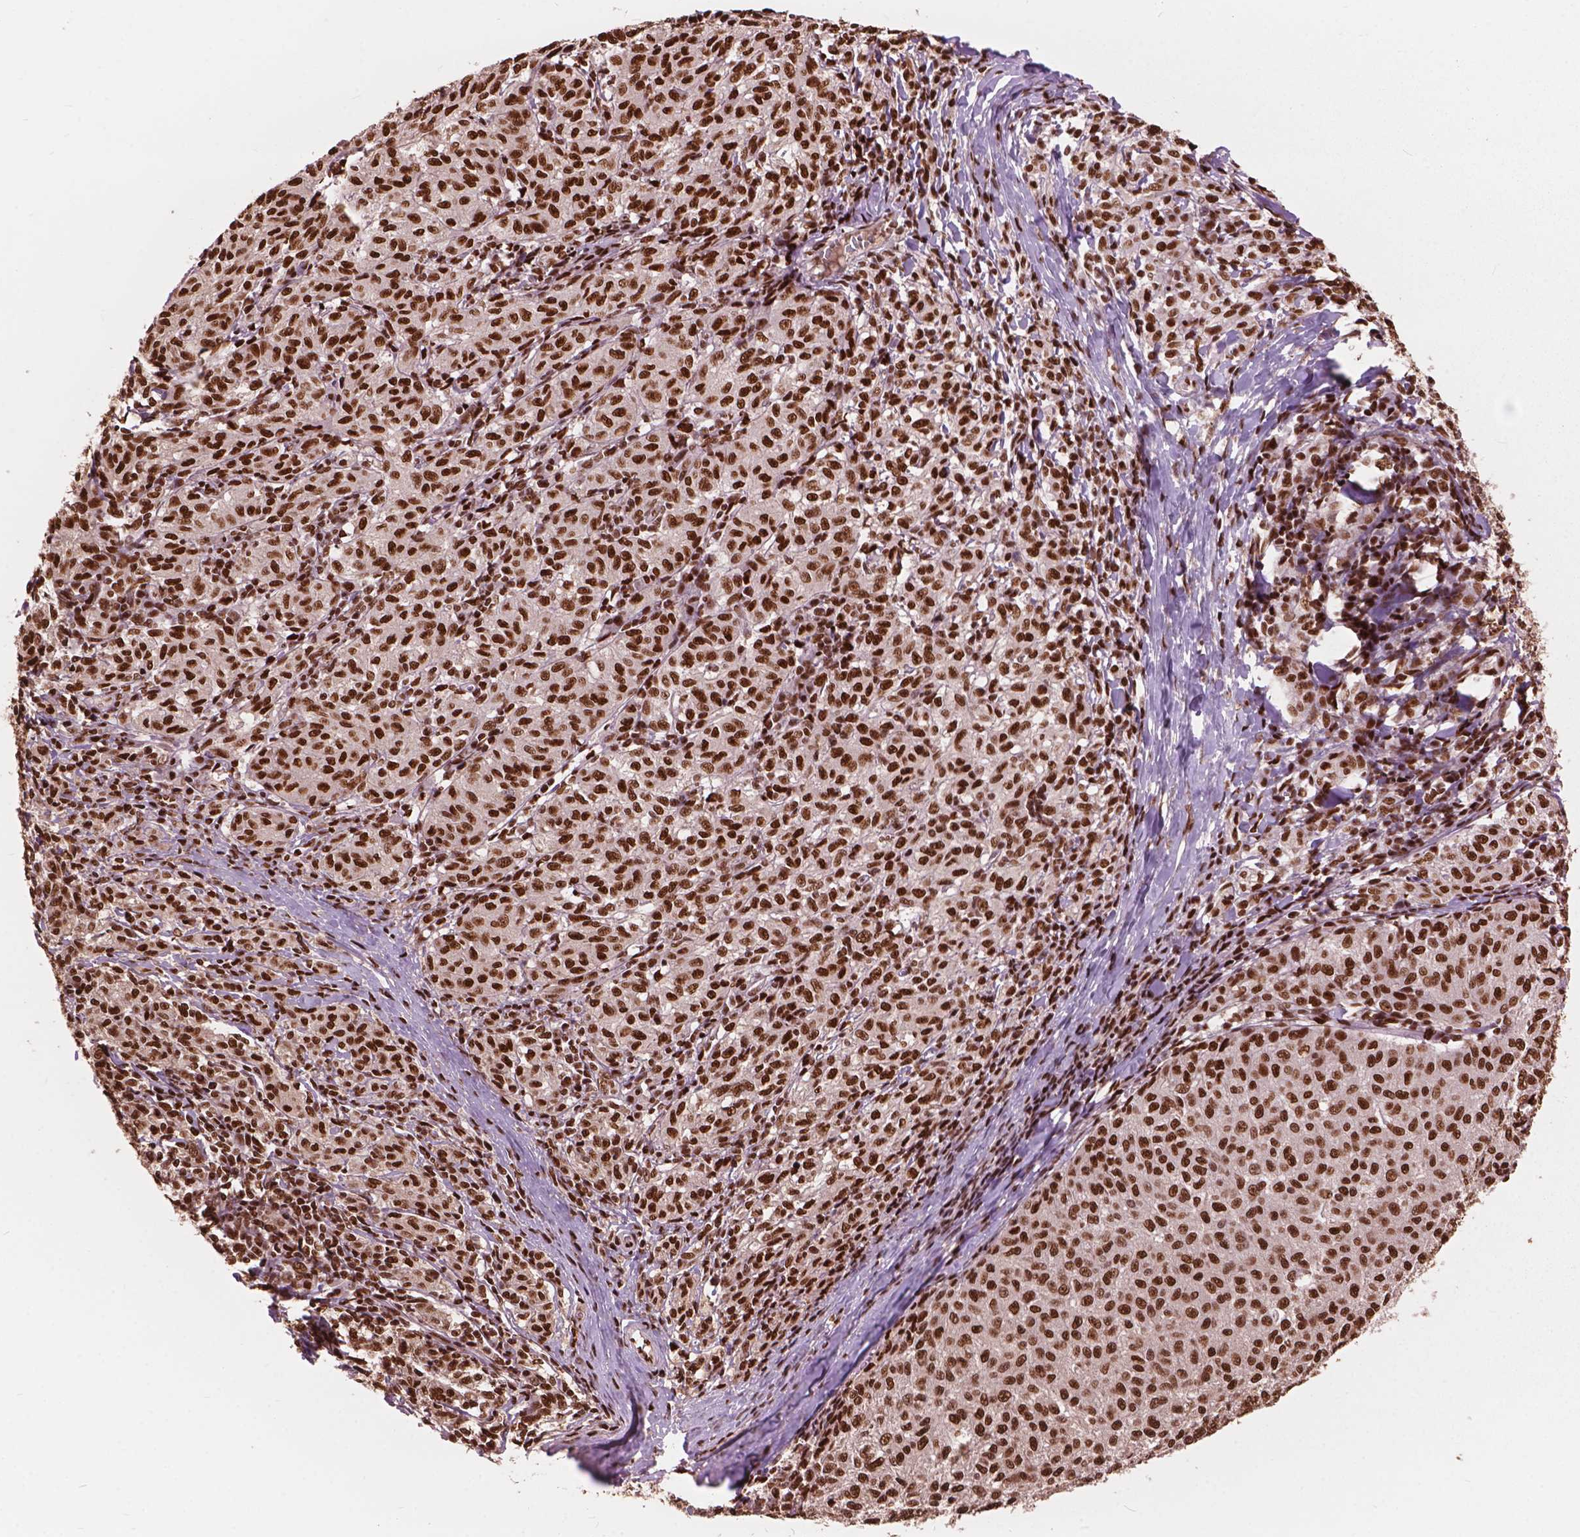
{"staining": {"intensity": "strong", "quantity": ">75%", "location": "nuclear"}, "tissue": "melanoma", "cell_type": "Tumor cells", "image_type": "cancer", "snomed": [{"axis": "morphology", "description": "Malignant melanoma, NOS"}, {"axis": "topography", "description": "Skin"}], "caption": "Malignant melanoma stained with a brown dye demonstrates strong nuclear positive expression in about >75% of tumor cells.", "gene": "ANP32B", "patient": {"sex": "female", "age": 72}}